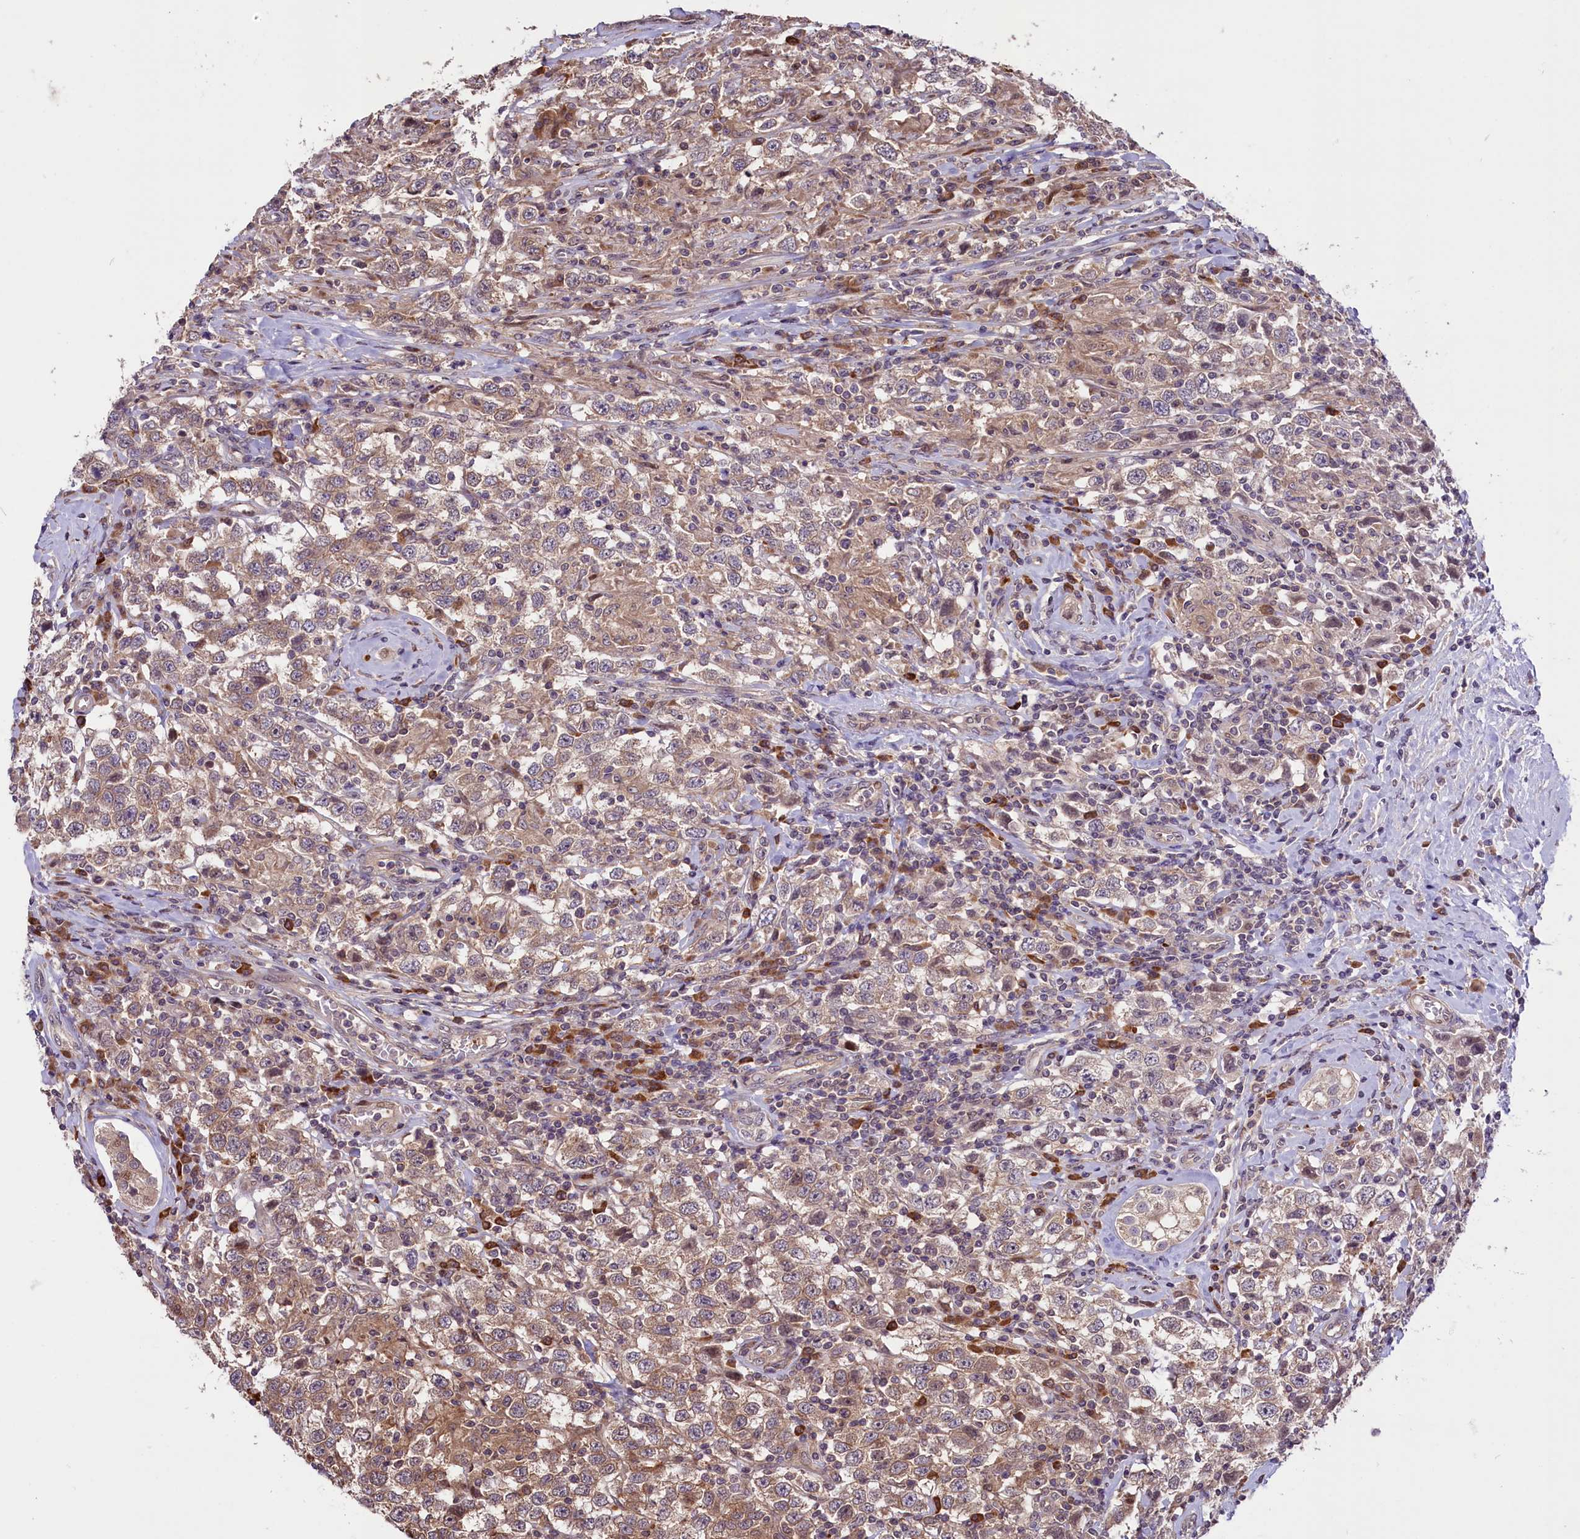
{"staining": {"intensity": "weak", "quantity": ">75%", "location": "cytoplasmic/membranous"}, "tissue": "testis cancer", "cell_type": "Tumor cells", "image_type": "cancer", "snomed": [{"axis": "morphology", "description": "Seminoma, NOS"}, {"axis": "topography", "description": "Testis"}], "caption": "A micrograph showing weak cytoplasmic/membranous expression in approximately >75% of tumor cells in testis cancer, as visualized by brown immunohistochemical staining.", "gene": "RIC8A", "patient": {"sex": "male", "age": 41}}